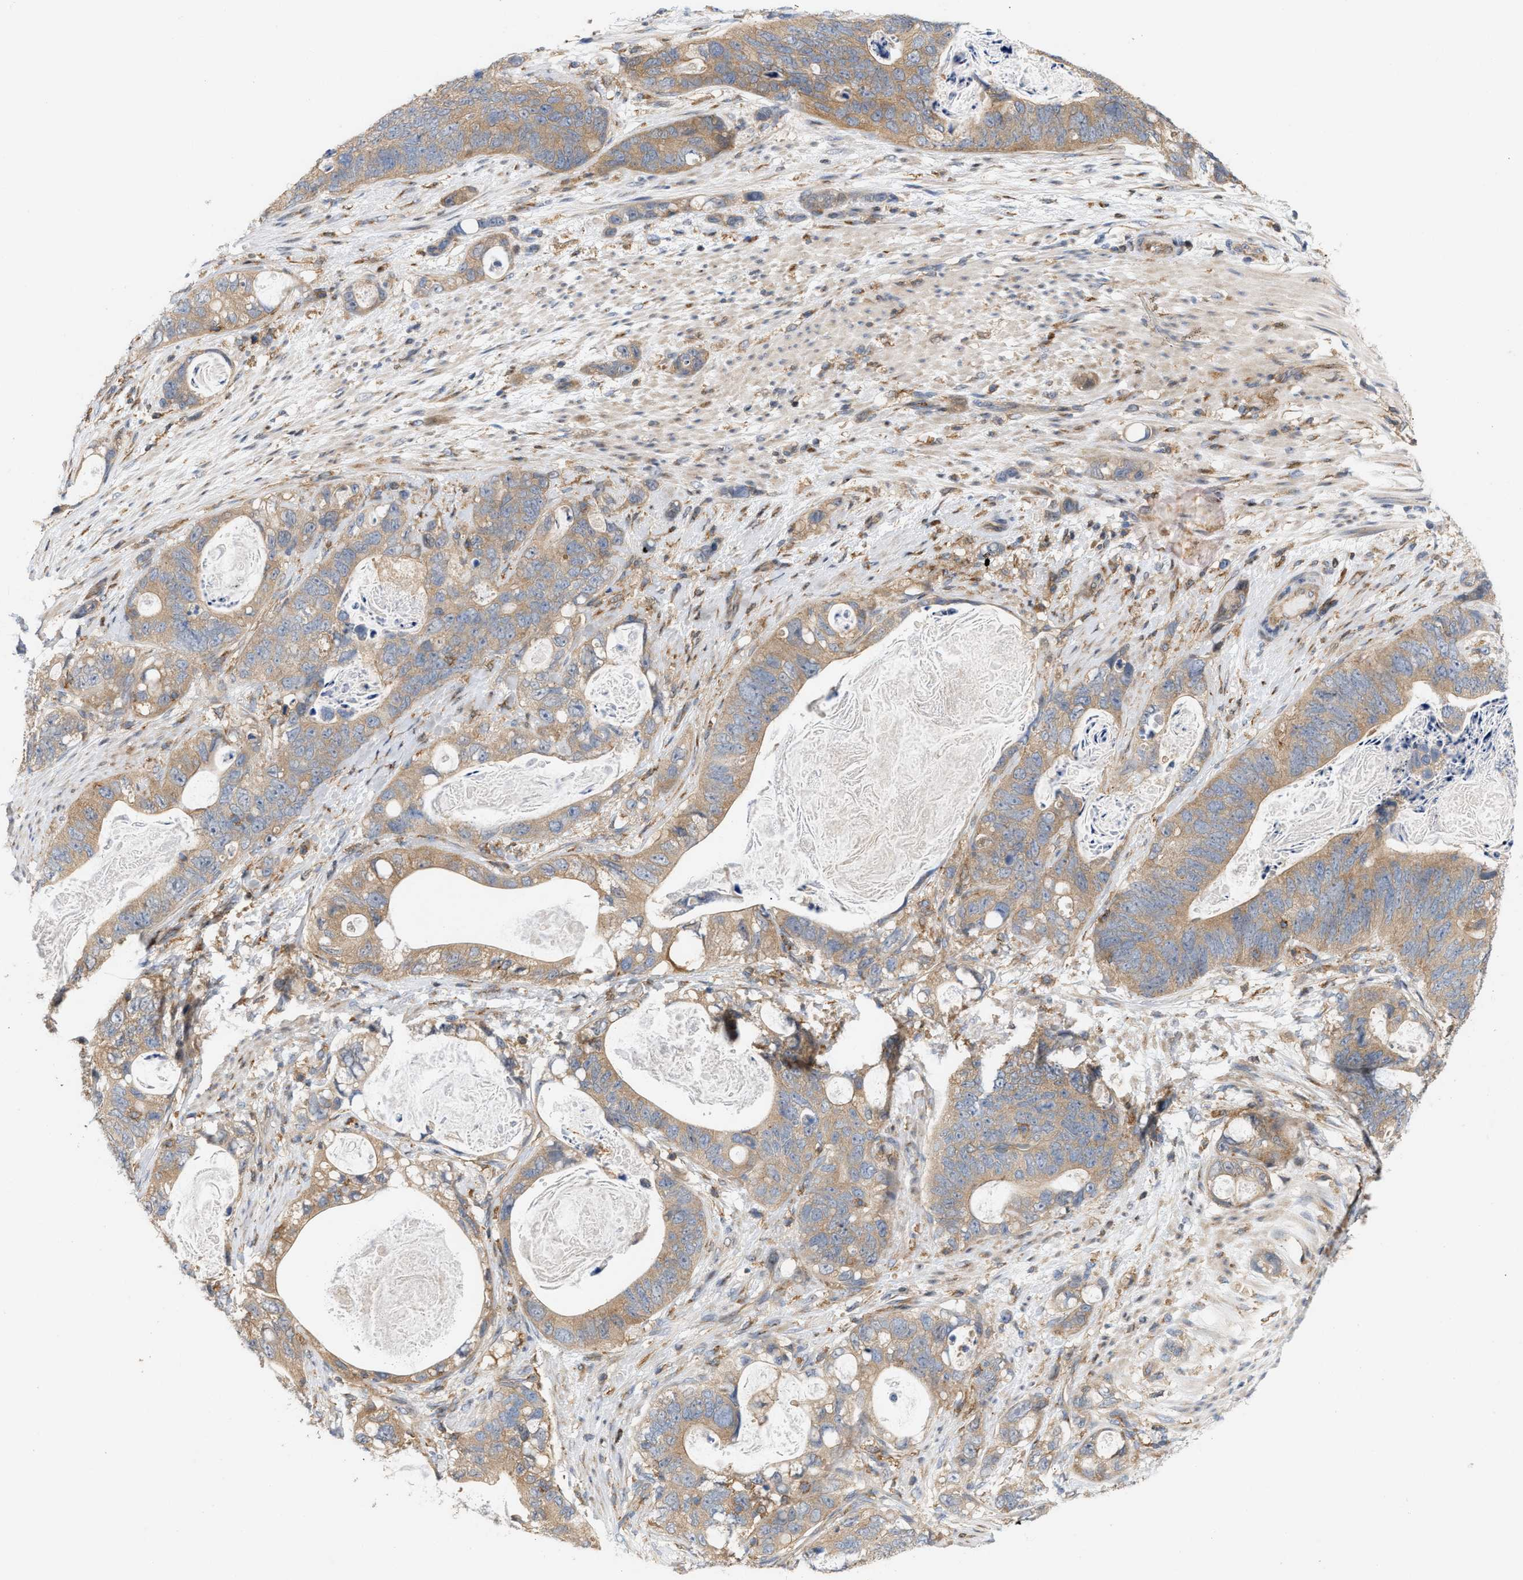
{"staining": {"intensity": "moderate", "quantity": ">75%", "location": "cytoplasmic/membranous"}, "tissue": "stomach cancer", "cell_type": "Tumor cells", "image_type": "cancer", "snomed": [{"axis": "morphology", "description": "Normal tissue, NOS"}, {"axis": "morphology", "description": "Adenocarcinoma, NOS"}, {"axis": "topography", "description": "Stomach"}], "caption": "Stomach adenocarcinoma was stained to show a protein in brown. There is medium levels of moderate cytoplasmic/membranous positivity in approximately >75% of tumor cells. (Brightfield microscopy of DAB IHC at high magnification).", "gene": "DBNL", "patient": {"sex": "female", "age": 89}}